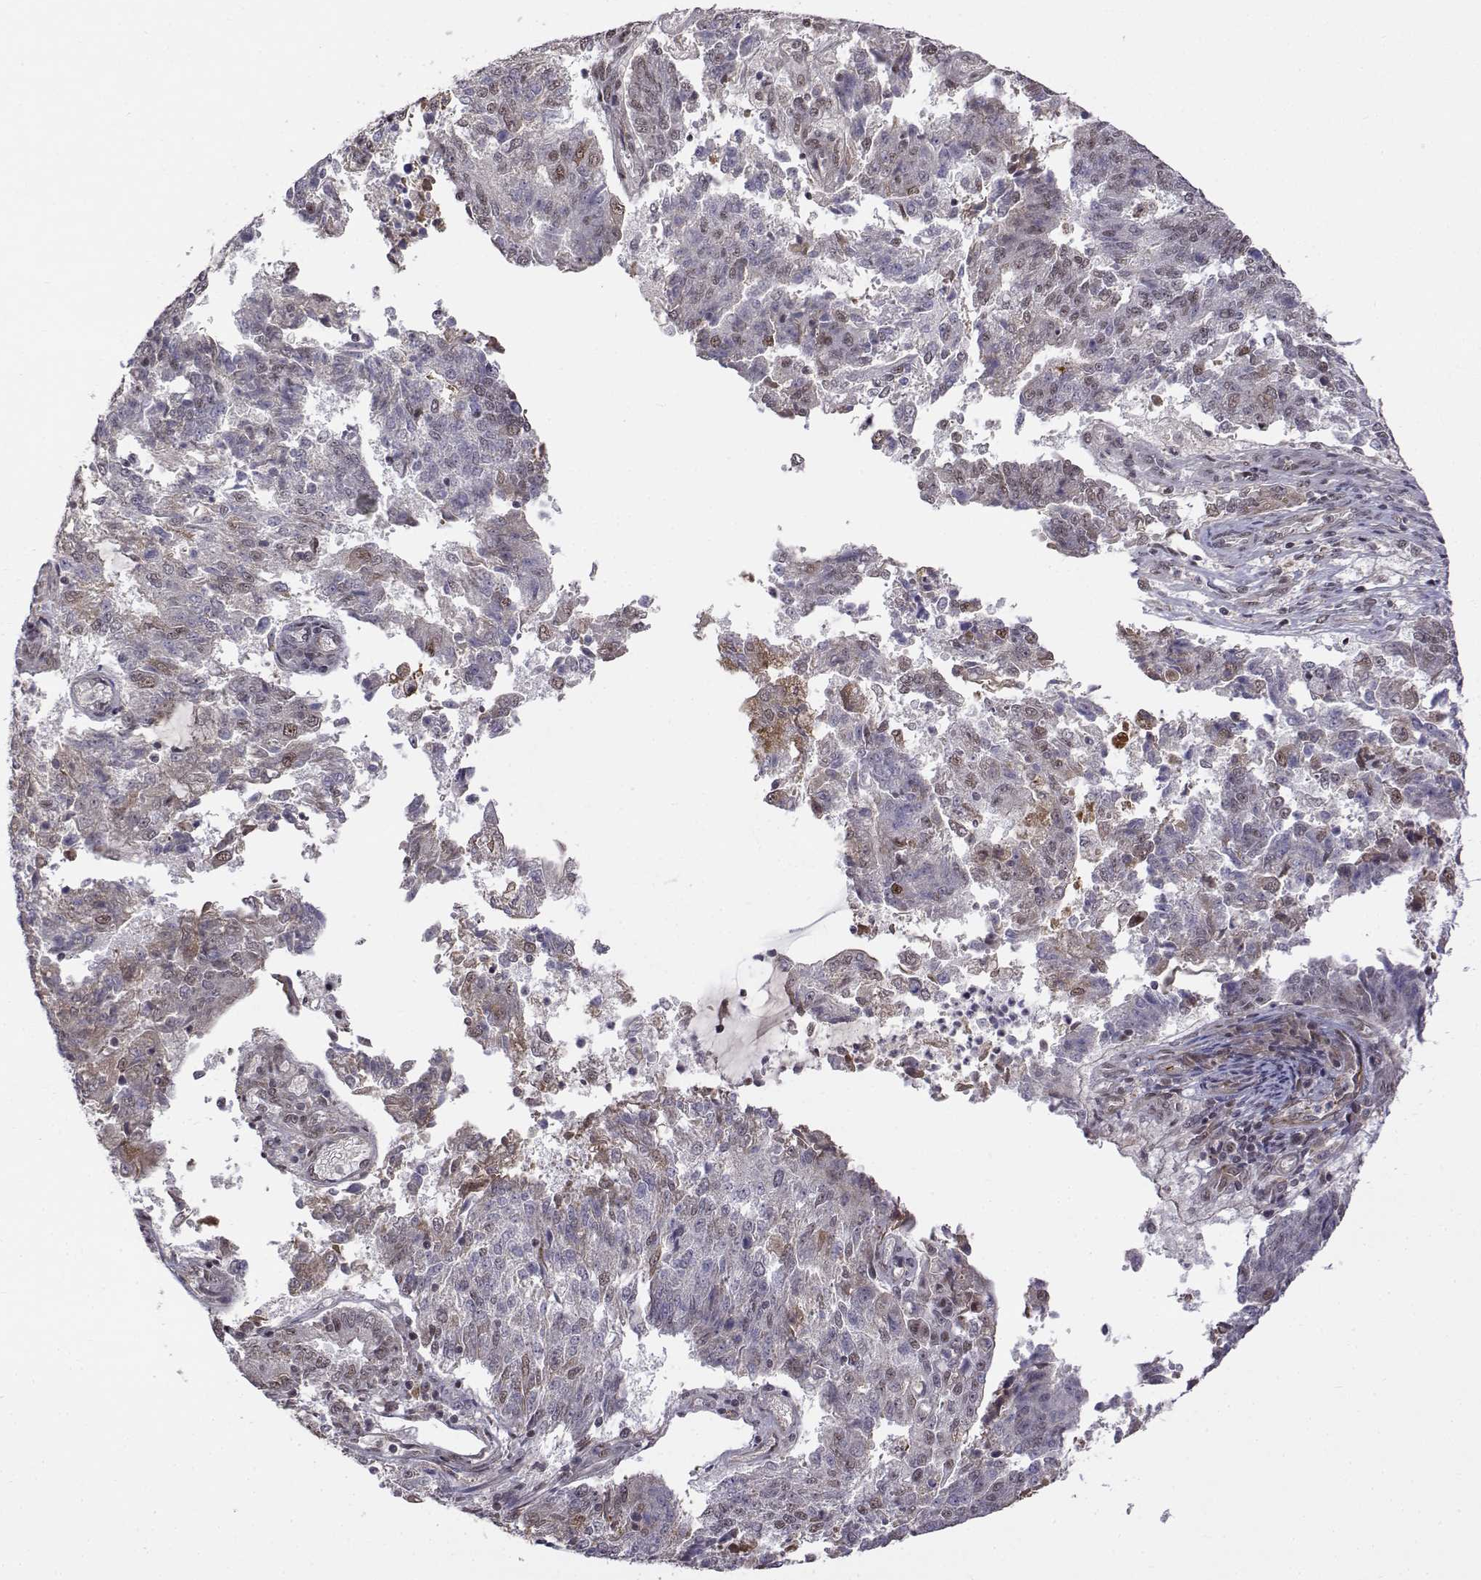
{"staining": {"intensity": "weak", "quantity": "<25%", "location": "nuclear"}, "tissue": "endometrial cancer", "cell_type": "Tumor cells", "image_type": "cancer", "snomed": [{"axis": "morphology", "description": "Adenocarcinoma, NOS"}, {"axis": "topography", "description": "Endometrium"}], "caption": "Immunohistochemistry (IHC) of human endometrial cancer exhibits no expression in tumor cells.", "gene": "ITGA7", "patient": {"sex": "female", "age": 82}}